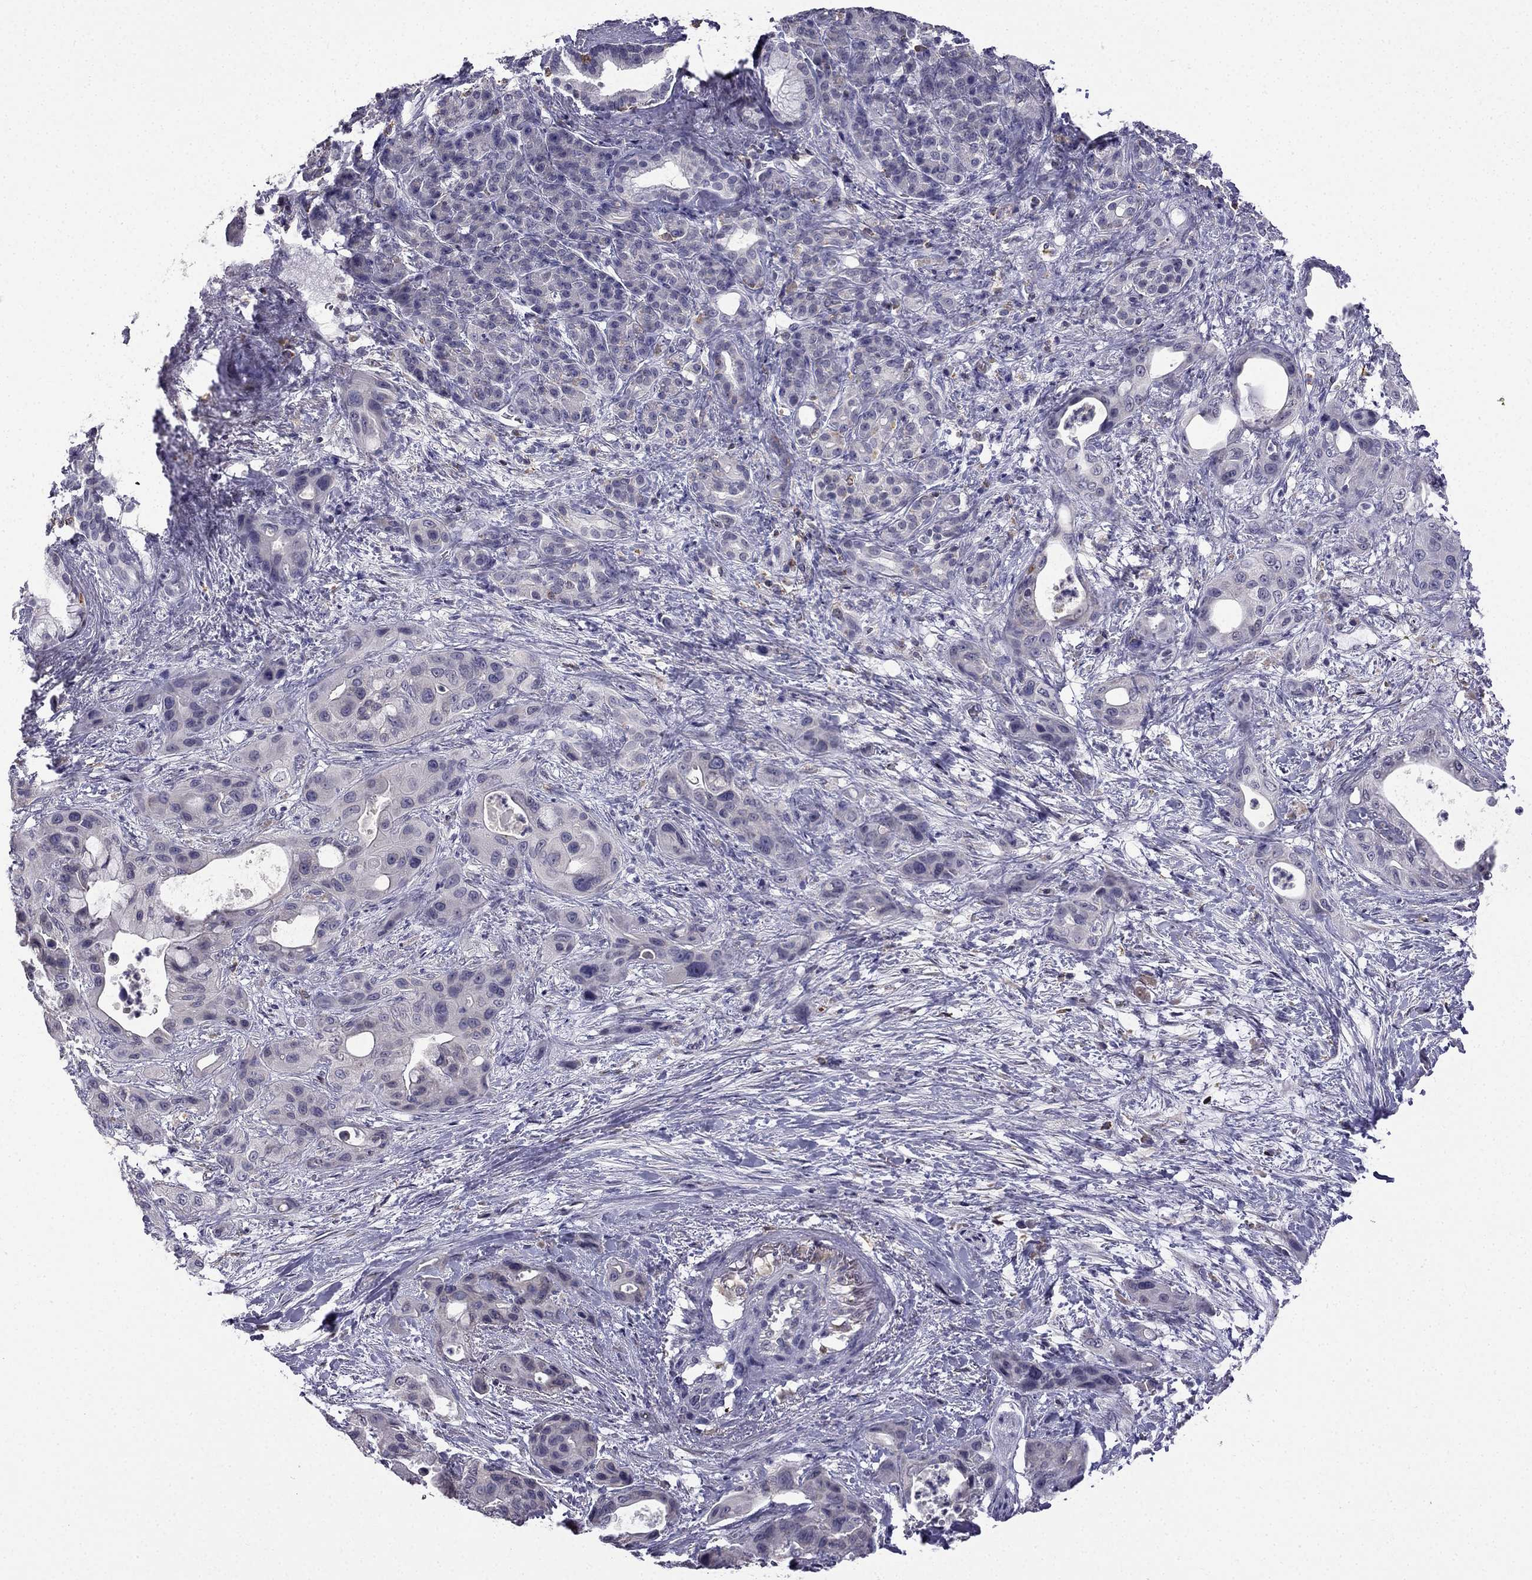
{"staining": {"intensity": "negative", "quantity": "none", "location": "none"}, "tissue": "pancreatic cancer", "cell_type": "Tumor cells", "image_type": "cancer", "snomed": [{"axis": "morphology", "description": "Adenocarcinoma, NOS"}, {"axis": "topography", "description": "Pancreas"}], "caption": "An immunohistochemistry micrograph of adenocarcinoma (pancreatic) is shown. There is no staining in tumor cells of adenocarcinoma (pancreatic).", "gene": "CCK", "patient": {"sex": "male", "age": 71}}